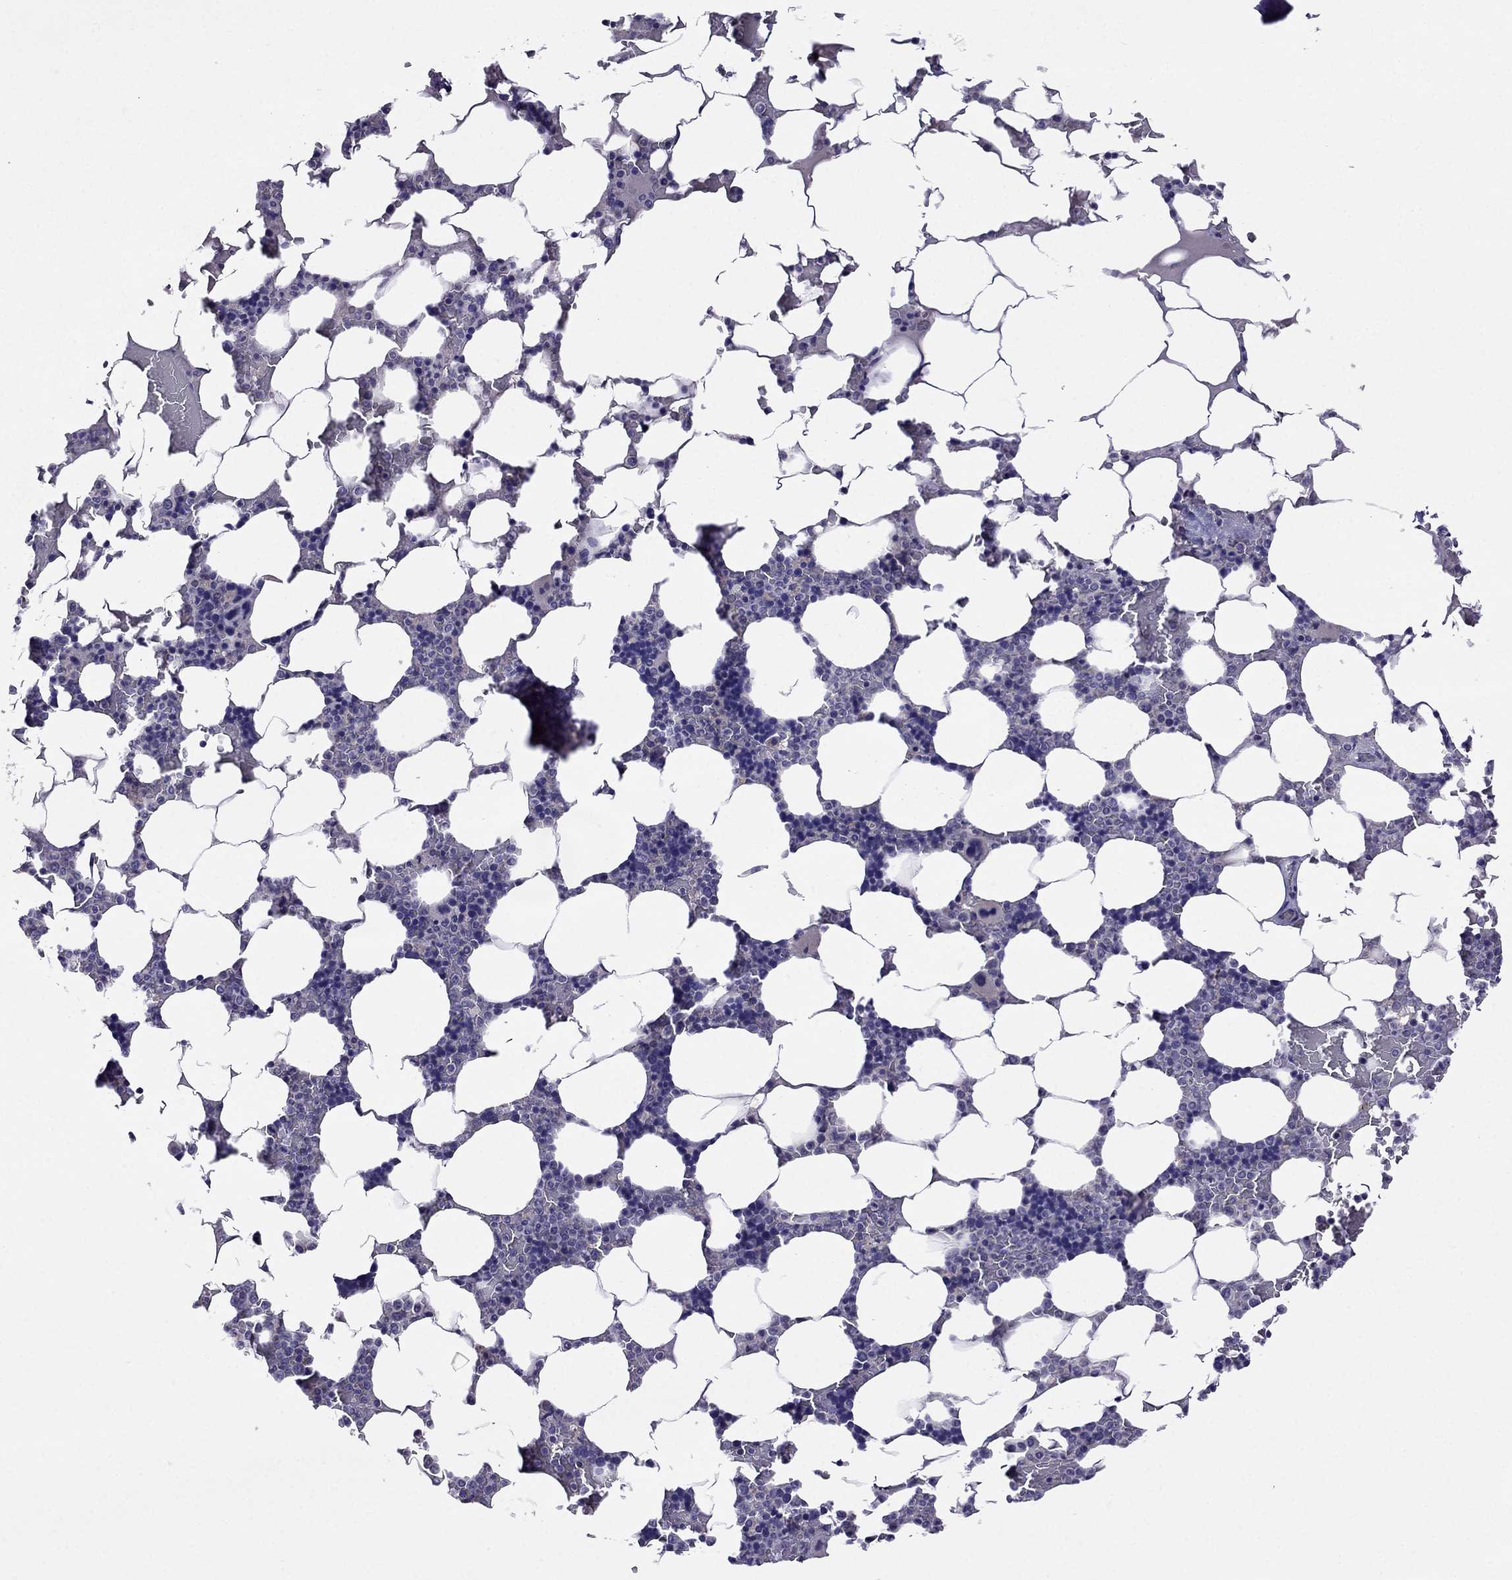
{"staining": {"intensity": "negative", "quantity": "none", "location": "none"}, "tissue": "bone marrow", "cell_type": "Hematopoietic cells", "image_type": "normal", "snomed": [{"axis": "morphology", "description": "Normal tissue, NOS"}, {"axis": "topography", "description": "Bone marrow"}], "caption": "The micrograph shows no significant expression in hematopoietic cells of bone marrow. (DAB immunohistochemistry (IHC), high magnification).", "gene": "SPTBN4", "patient": {"sex": "male", "age": 51}}